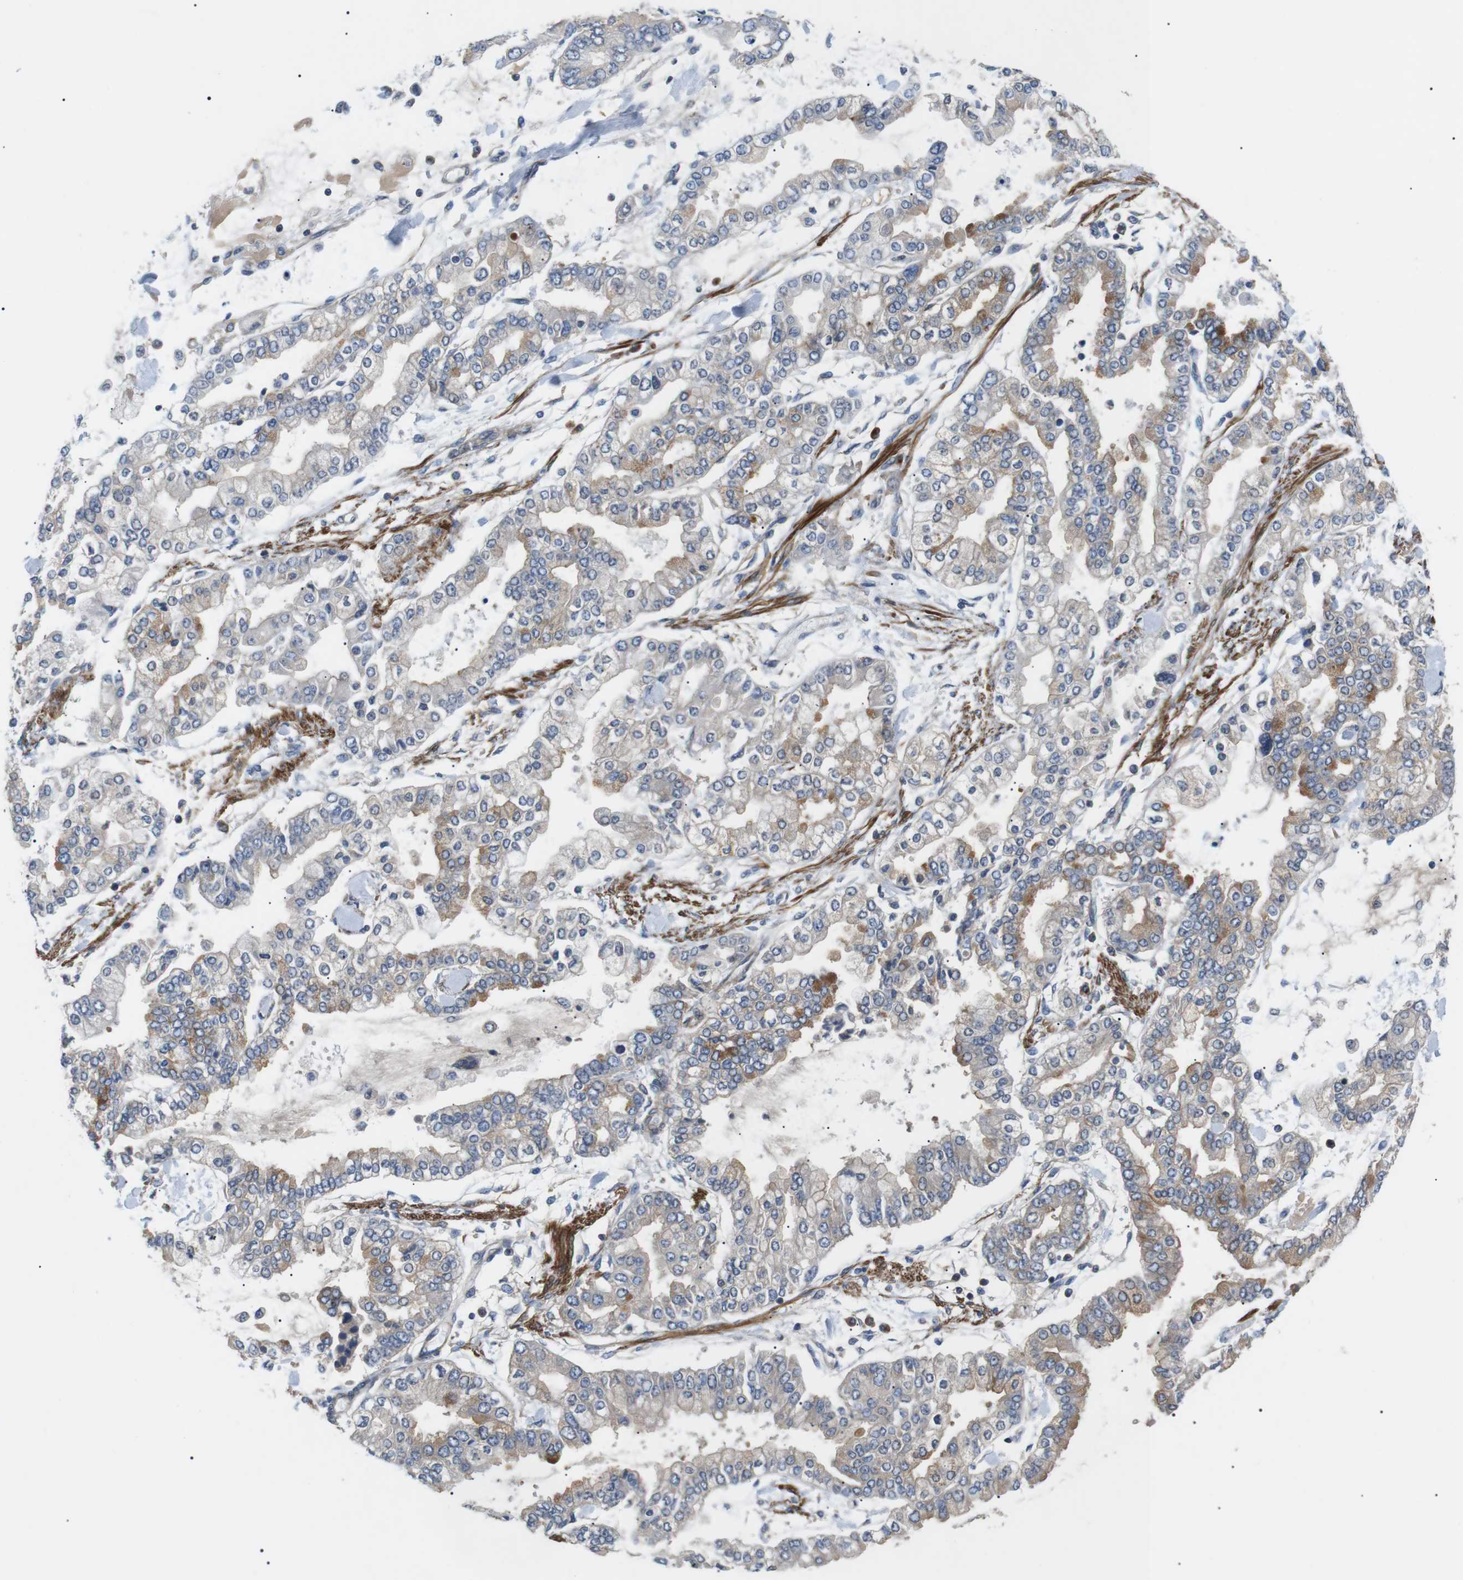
{"staining": {"intensity": "weak", "quantity": "25%-75%", "location": "cytoplasmic/membranous"}, "tissue": "stomach cancer", "cell_type": "Tumor cells", "image_type": "cancer", "snomed": [{"axis": "morphology", "description": "Normal tissue, NOS"}, {"axis": "morphology", "description": "Adenocarcinoma, NOS"}, {"axis": "topography", "description": "Stomach, upper"}, {"axis": "topography", "description": "Stomach"}], "caption": "Immunohistochemistry (IHC) (DAB) staining of human stomach adenocarcinoma exhibits weak cytoplasmic/membranous protein positivity in about 25%-75% of tumor cells. The protein is shown in brown color, while the nuclei are stained blue.", "gene": "DIPK1A", "patient": {"sex": "male", "age": 76}}